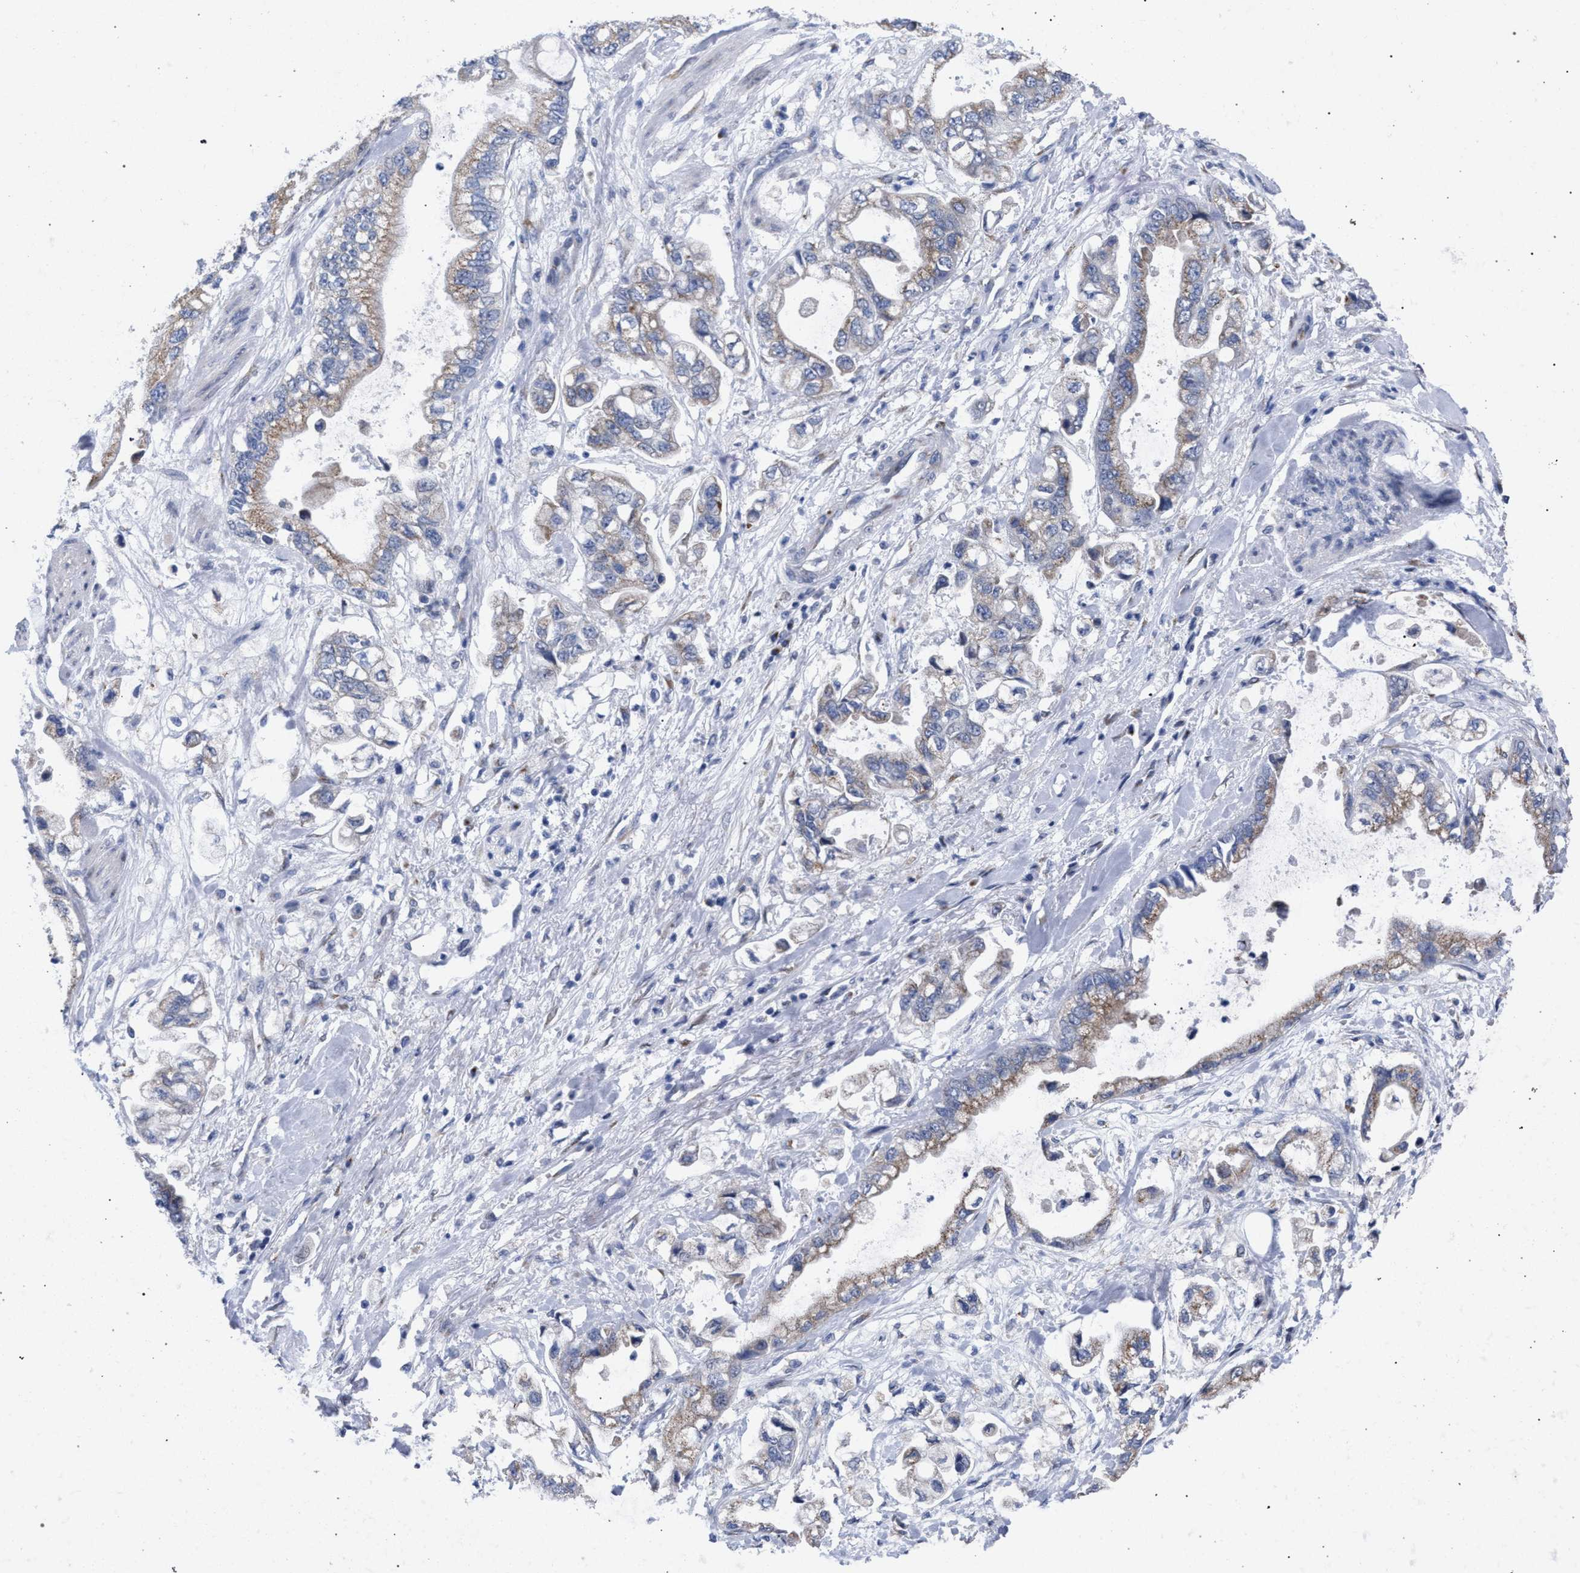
{"staining": {"intensity": "weak", "quantity": "25%-75%", "location": "cytoplasmic/membranous"}, "tissue": "stomach cancer", "cell_type": "Tumor cells", "image_type": "cancer", "snomed": [{"axis": "morphology", "description": "Normal tissue, NOS"}, {"axis": "morphology", "description": "Adenocarcinoma, NOS"}, {"axis": "topography", "description": "Stomach"}], "caption": "A low amount of weak cytoplasmic/membranous expression is appreciated in about 25%-75% of tumor cells in stomach cancer (adenocarcinoma) tissue.", "gene": "GOLGA2", "patient": {"sex": "male", "age": 62}}